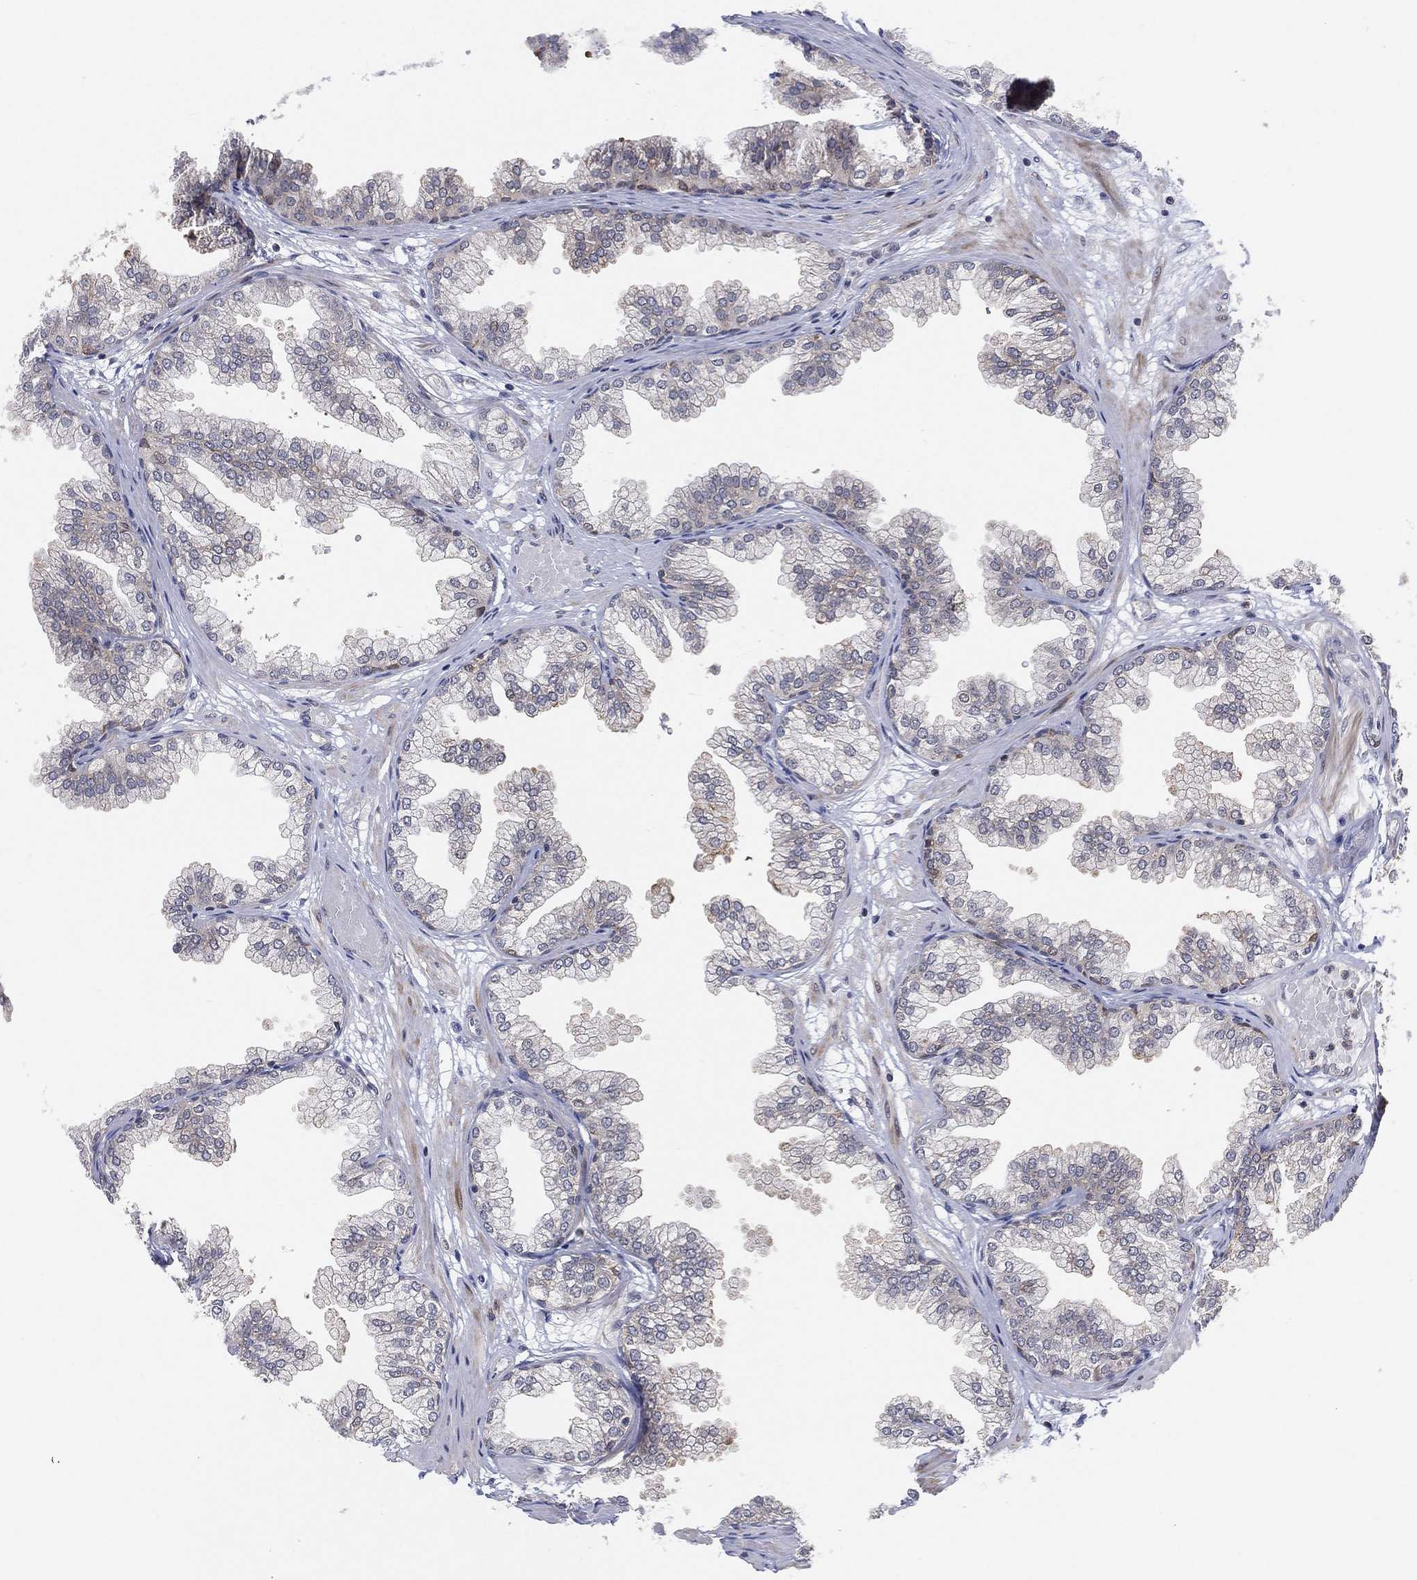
{"staining": {"intensity": "negative", "quantity": "none", "location": "none"}, "tissue": "prostate", "cell_type": "Glandular cells", "image_type": "normal", "snomed": [{"axis": "morphology", "description": "Normal tissue, NOS"}, {"axis": "topography", "description": "Prostate"}], "caption": "An immunohistochemistry (IHC) photomicrograph of normal prostate is shown. There is no staining in glandular cells of prostate. (DAB (3,3'-diaminobenzidine) immunohistochemistry, high magnification).", "gene": "TMTC4", "patient": {"sex": "male", "age": 37}}